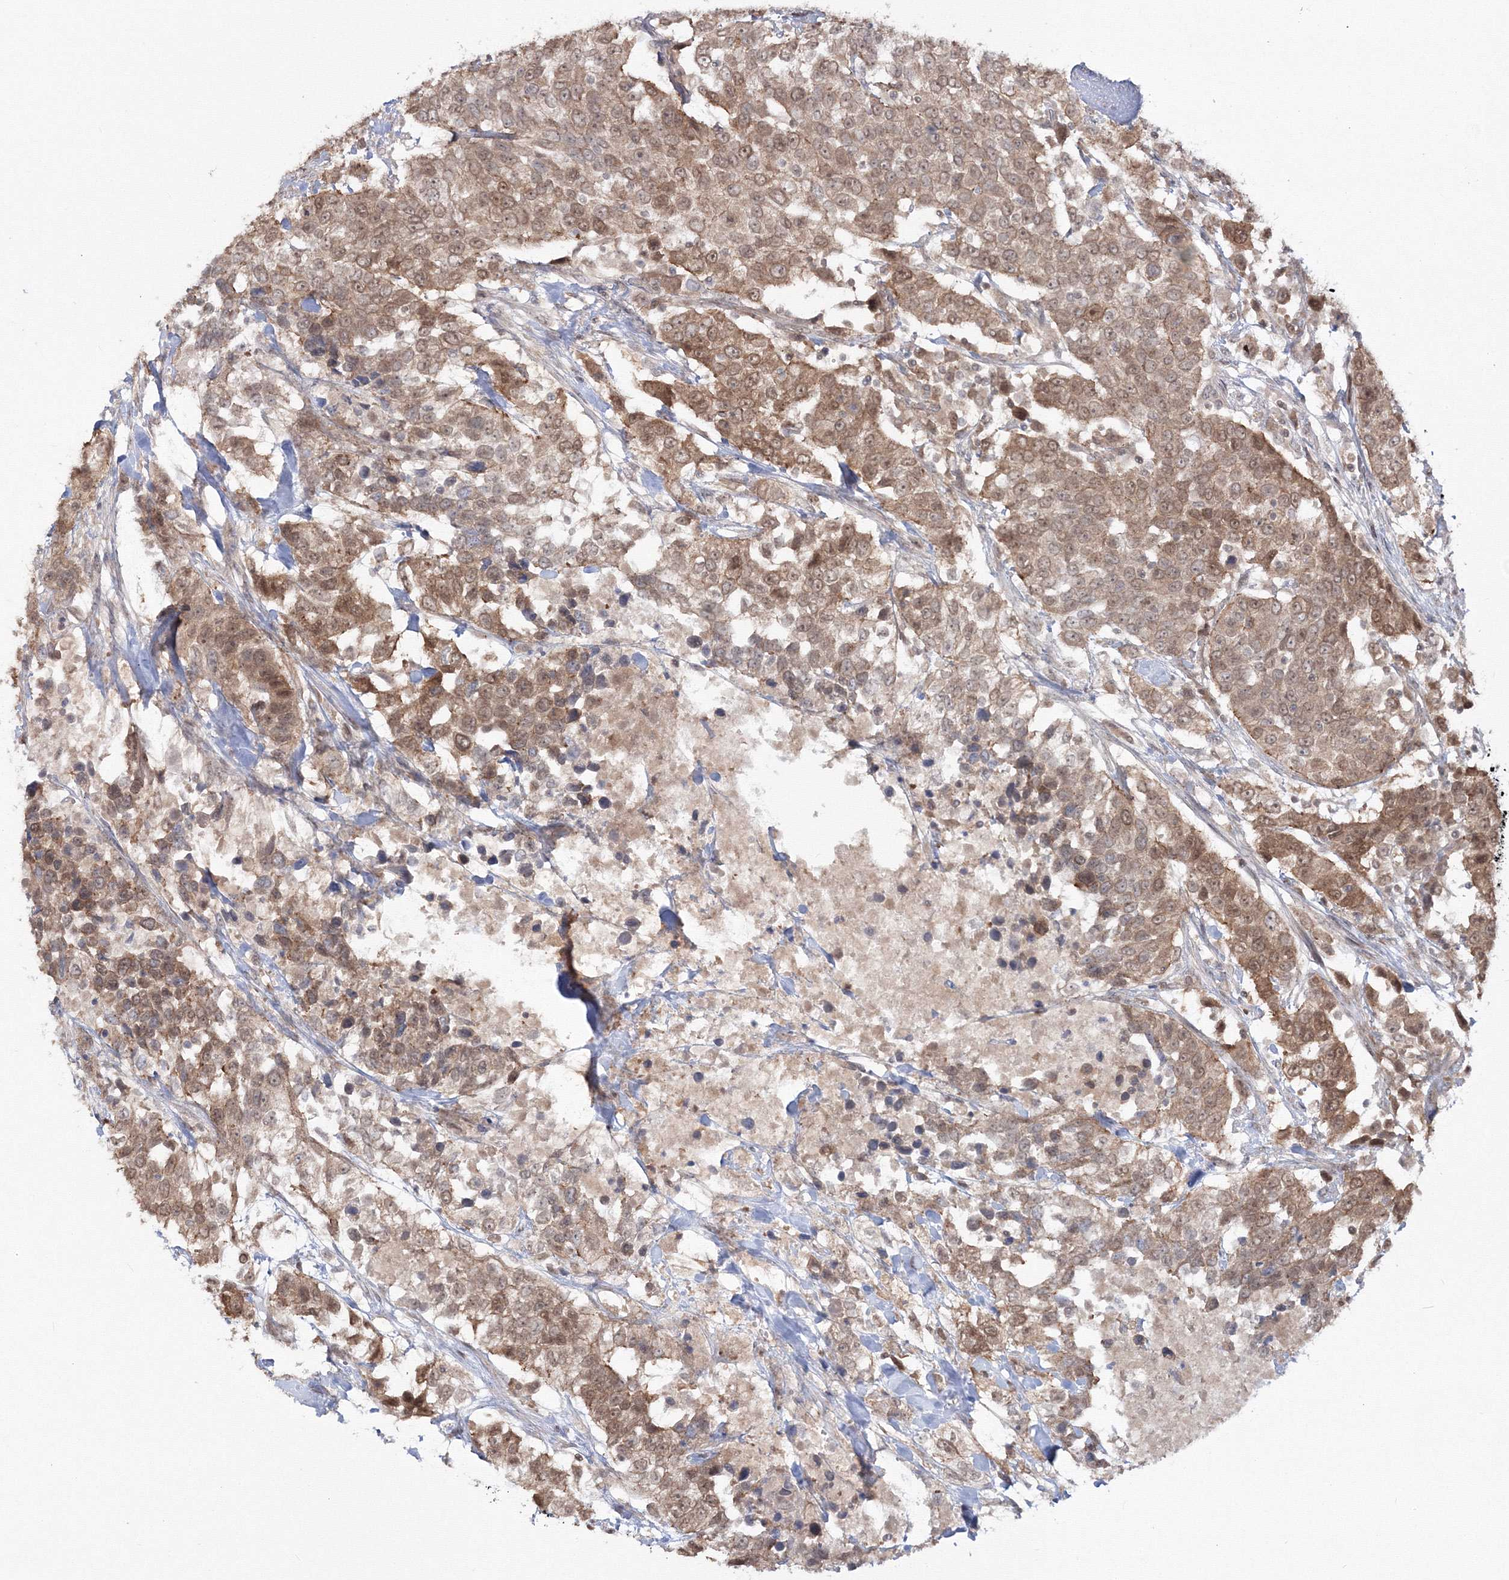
{"staining": {"intensity": "moderate", "quantity": ">75%", "location": "cytoplasmic/membranous"}, "tissue": "urothelial cancer", "cell_type": "Tumor cells", "image_type": "cancer", "snomed": [{"axis": "morphology", "description": "Urothelial carcinoma, High grade"}, {"axis": "topography", "description": "Urinary bladder"}], "caption": "High-grade urothelial carcinoma stained with immunohistochemistry demonstrates moderate cytoplasmic/membranous staining in about >75% of tumor cells. (DAB IHC with brightfield microscopy, high magnification).", "gene": "ZFAND6", "patient": {"sex": "female", "age": 80}}